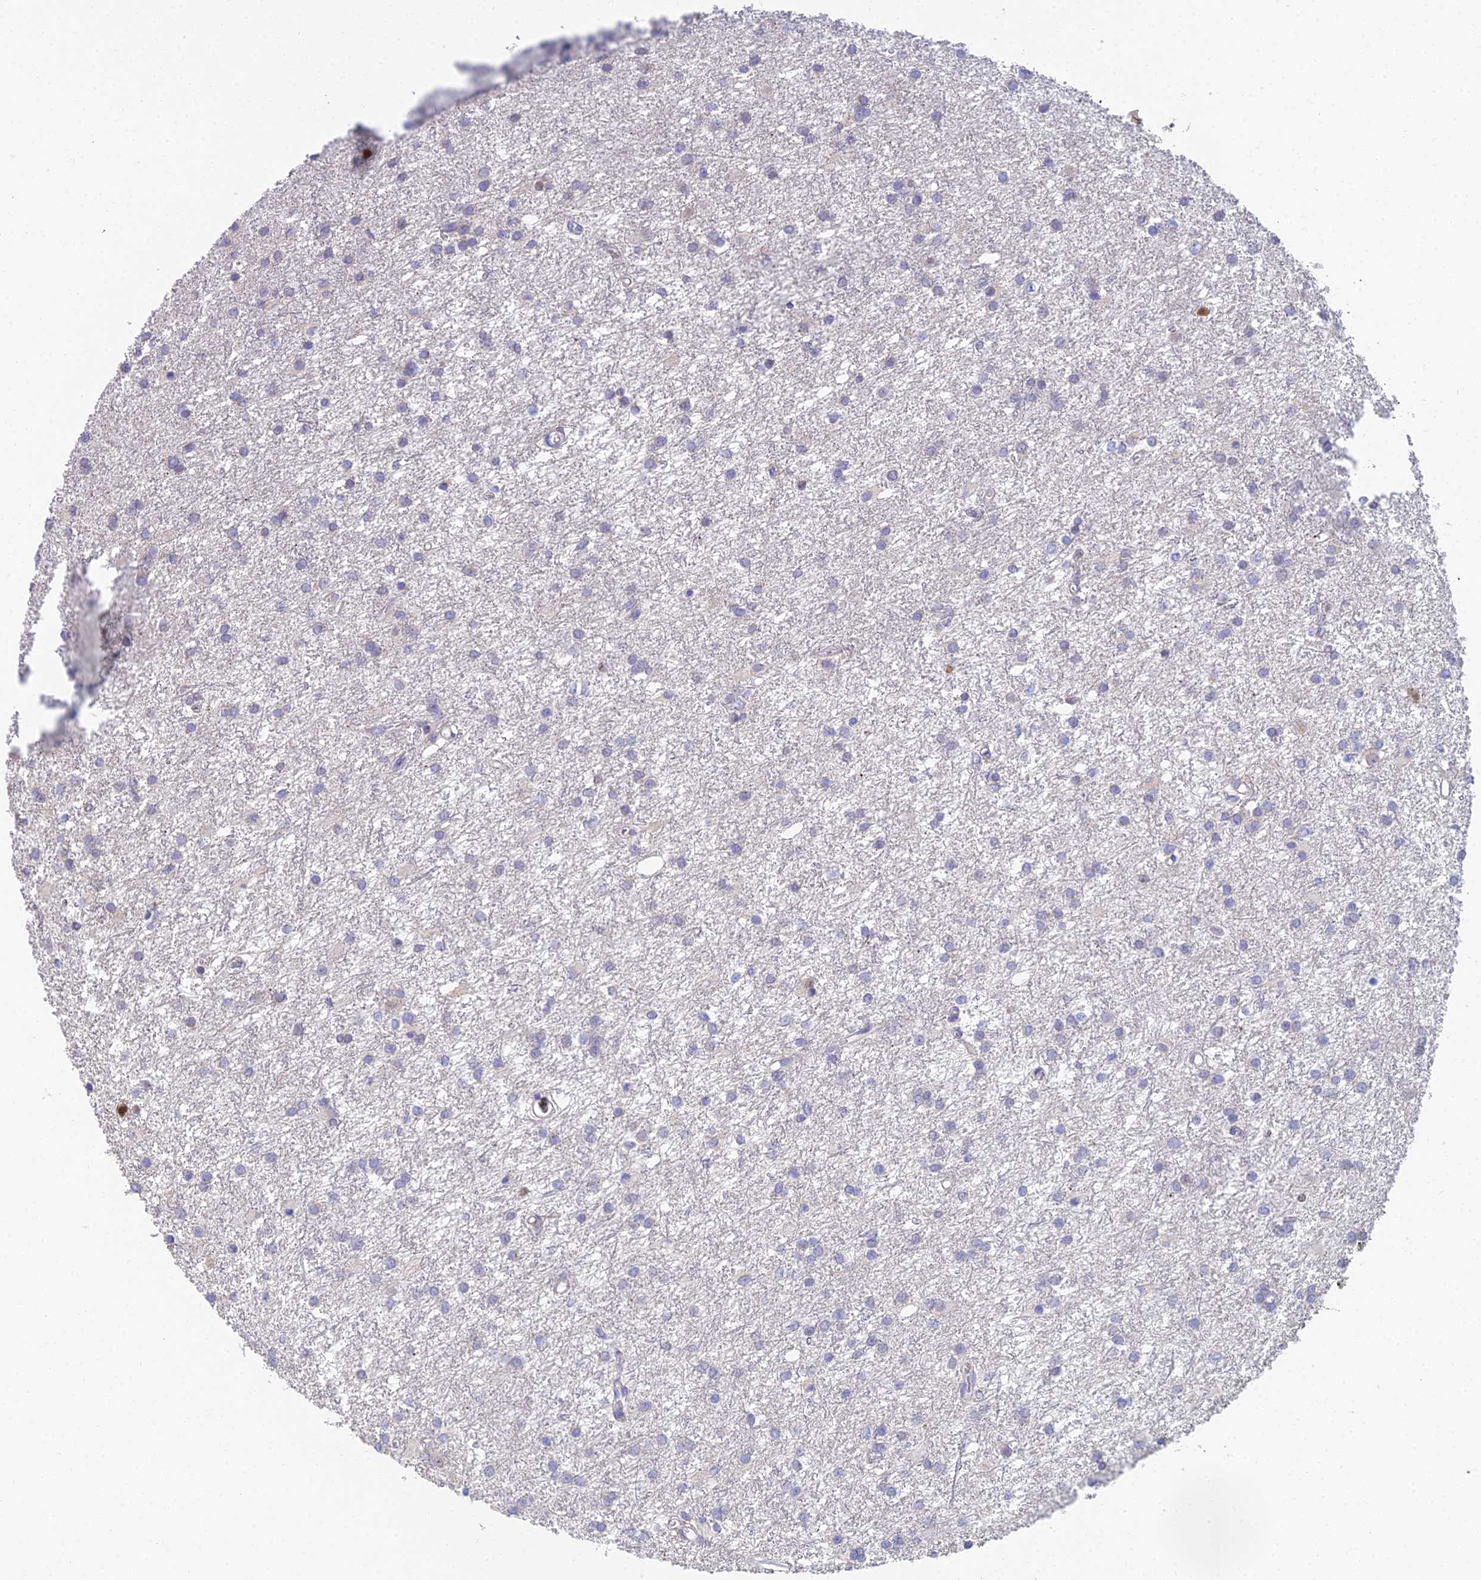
{"staining": {"intensity": "negative", "quantity": "none", "location": "none"}, "tissue": "glioma", "cell_type": "Tumor cells", "image_type": "cancer", "snomed": [{"axis": "morphology", "description": "Glioma, malignant, High grade"}, {"axis": "topography", "description": "Brain"}], "caption": "Image shows no significant protein positivity in tumor cells of high-grade glioma (malignant). Nuclei are stained in blue.", "gene": "MCM2", "patient": {"sex": "female", "age": 50}}